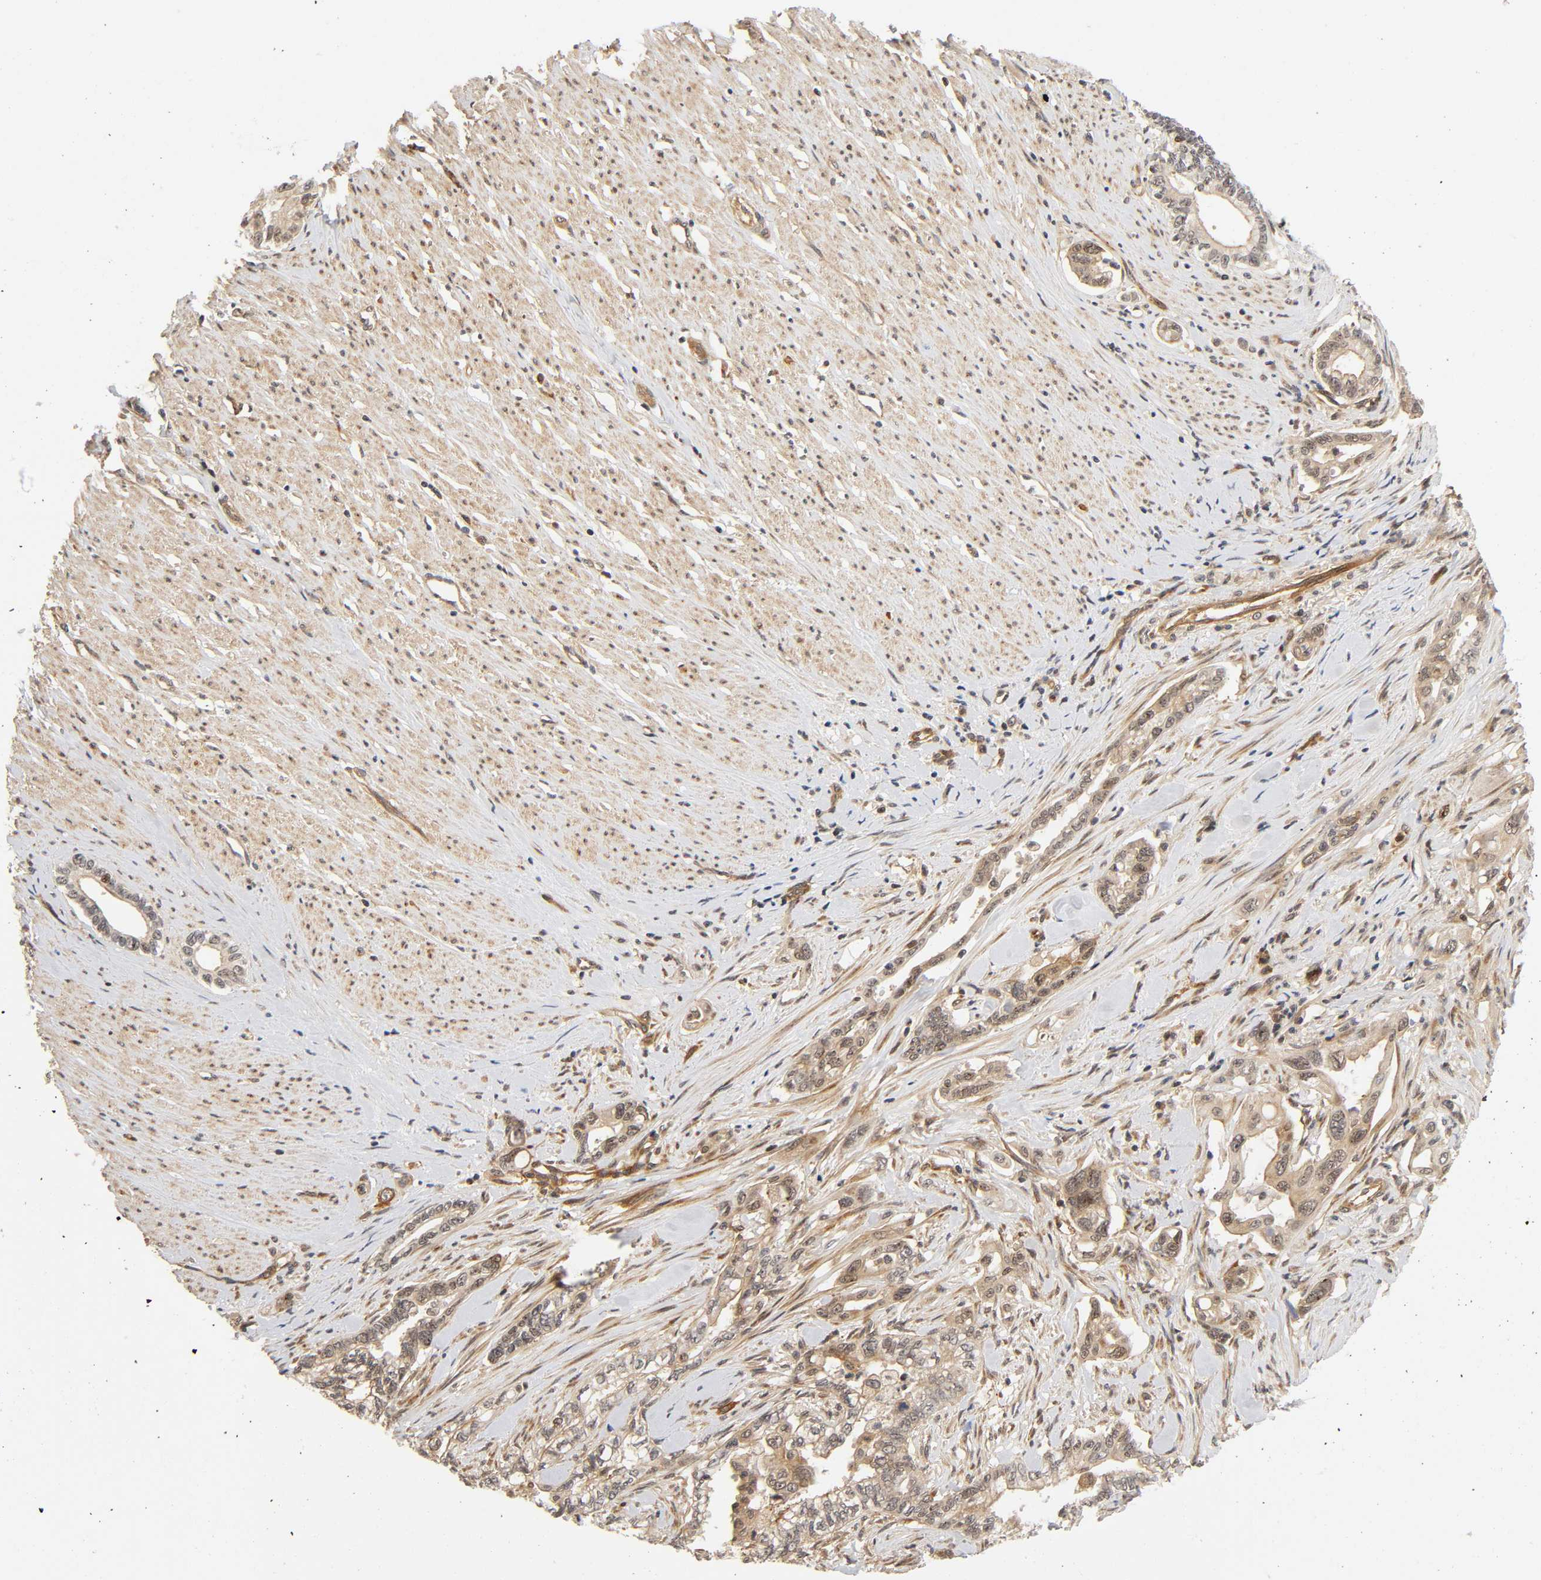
{"staining": {"intensity": "weak", "quantity": ">75%", "location": "cytoplasmic/membranous,nuclear"}, "tissue": "pancreatic cancer", "cell_type": "Tumor cells", "image_type": "cancer", "snomed": [{"axis": "morphology", "description": "Normal tissue, NOS"}, {"axis": "topography", "description": "Pancreas"}], "caption": "IHC micrograph of neoplastic tissue: human pancreatic cancer stained using immunohistochemistry (IHC) exhibits low levels of weak protein expression localized specifically in the cytoplasmic/membranous and nuclear of tumor cells, appearing as a cytoplasmic/membranous and nuclear brown color.", "gene": "IQCJ-SCHIP1", "patient": {"sex": "male", "age": 42}}